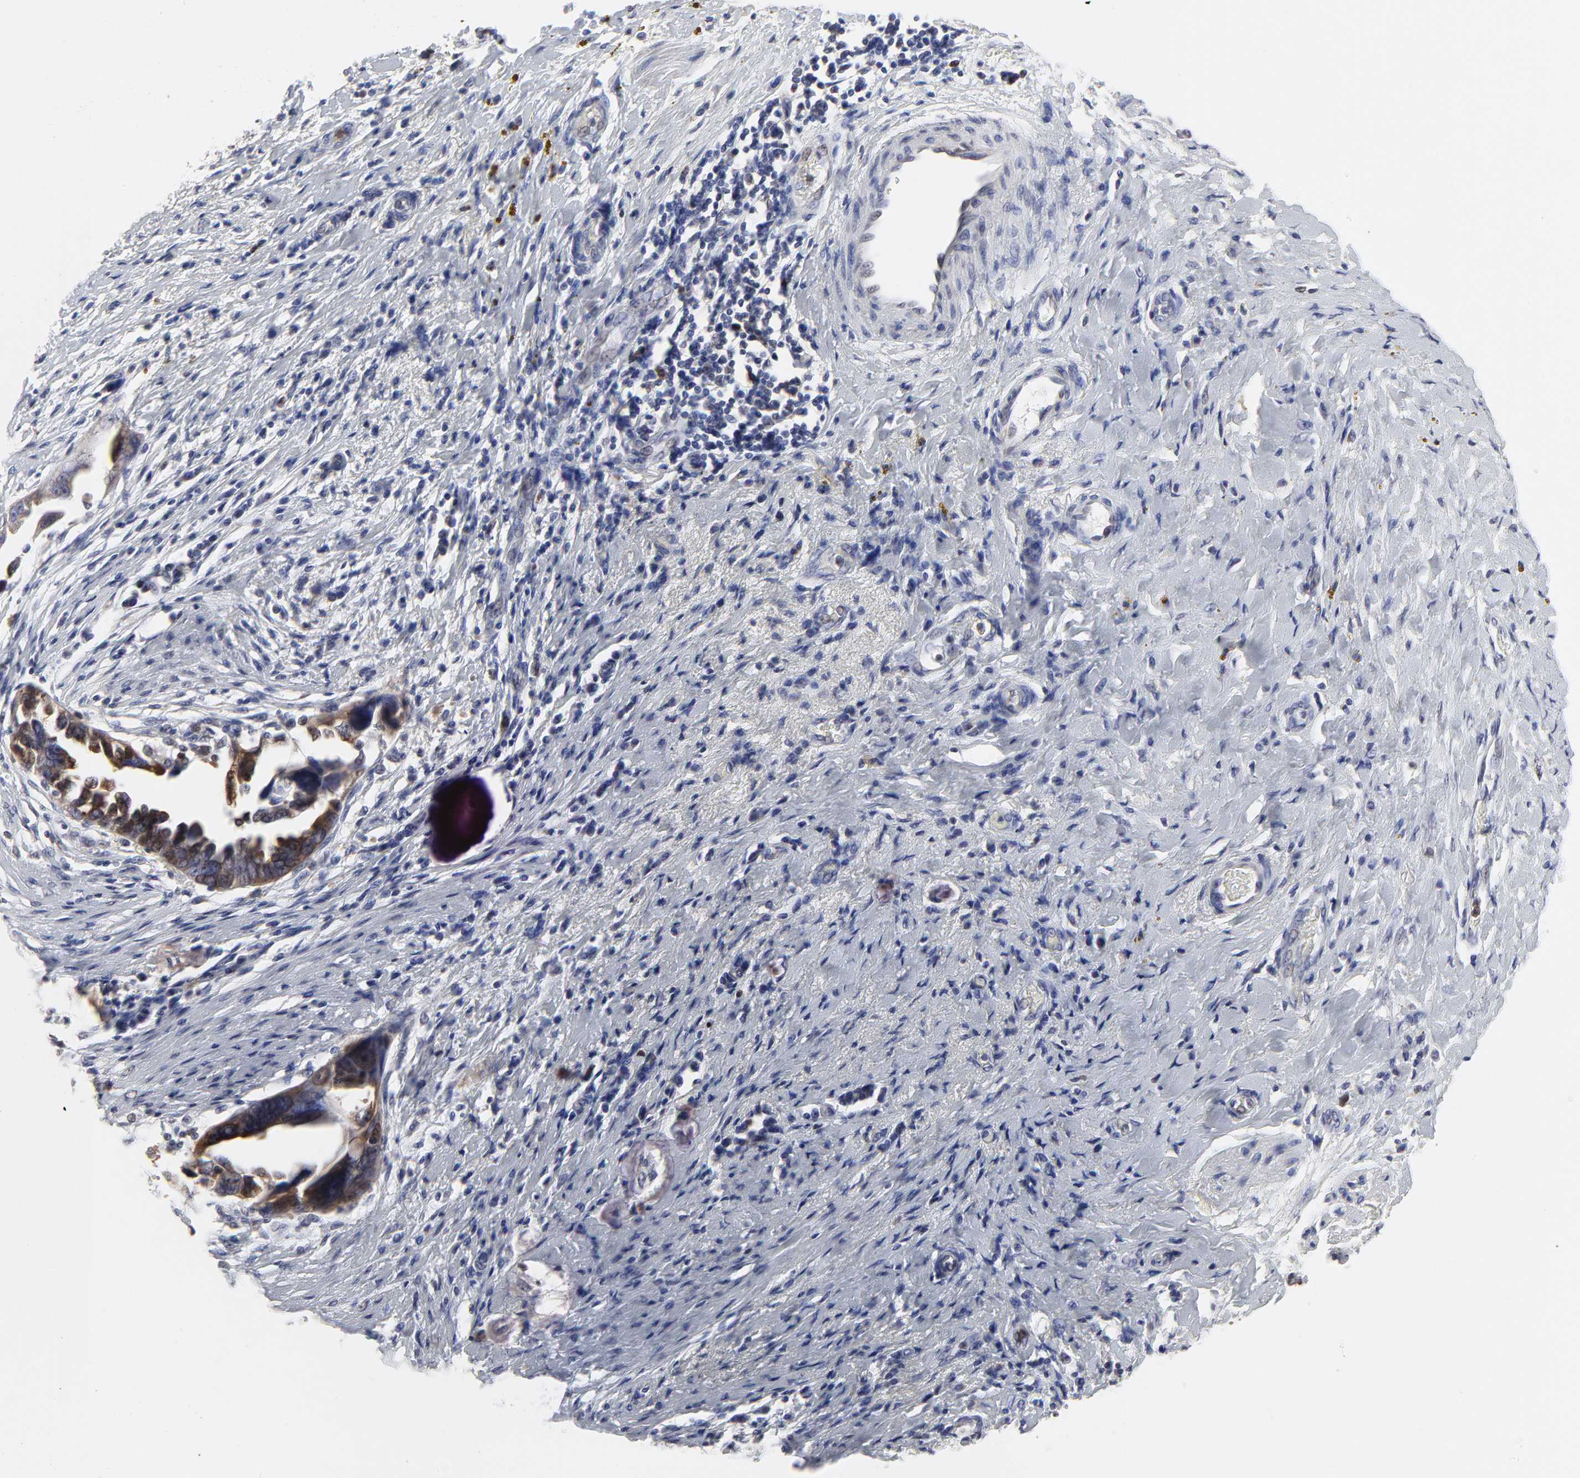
{"staining": {"intensity": "moderate", "quantity": "25%-75%", "location": "cytoplasmic/membranous"}, "tissue": "ovarian cancer", "cell_type": "Tumor cells", "image_type": "cancer", "snomed": [{"axis": "morphology", "description": "Cystadenocarcinoma, serous, NOS"}, {"axis": "topography", "description": "Ovary"}], "caption": "The image shows immunohistochemical staining of ovarian cancer. There is moderate cytoplasmic/membranous positivity is identified in approximately 25%-75% of tumor cells.", "gene": "NCAPH", "patient": {"sex": "female", "age": 63}}